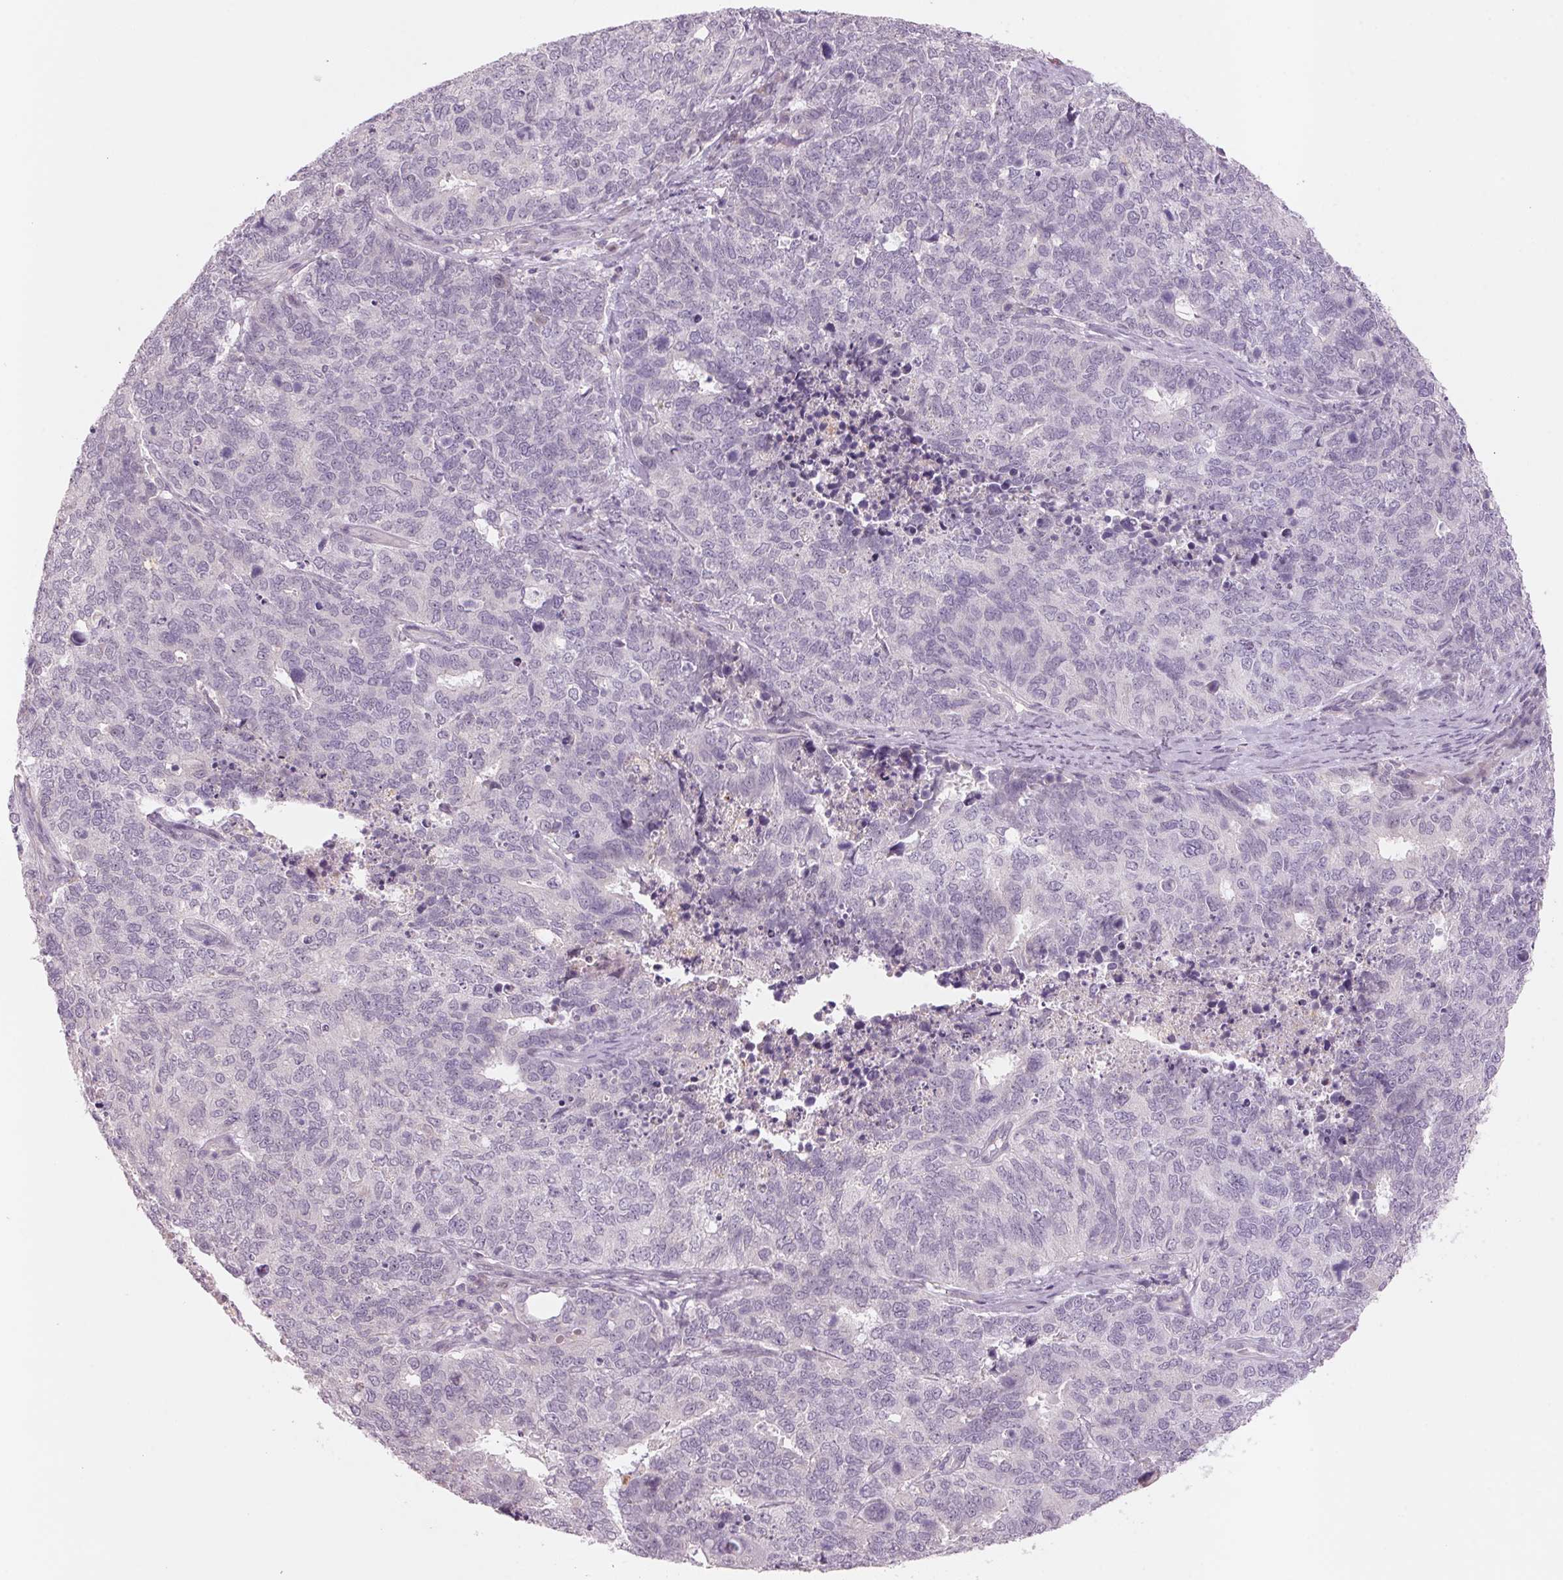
{"staining": {"intensity": "negative", "quantity": "none", "location": "none"}, "tissue": "cervical cancer", "cell_type": "Tumor cells", "image_type": "cancer", "snomed": [{"axis": "morphology", "description": "Adenocarcinoma, NOS"}, {"axis": "topography", "description": "Cervix"}], "caption": "Immunohistochemistry (IHC) histopathology image of adenocarcinoma (cervical) stained for a protein (brown), which shows no staining in tumor cells. (DAB immunohistochemistry visualized using brightfield microscopy, high magnification).", "gene": "ADAM20", "patient": {"sex": "female", "age": 63}}